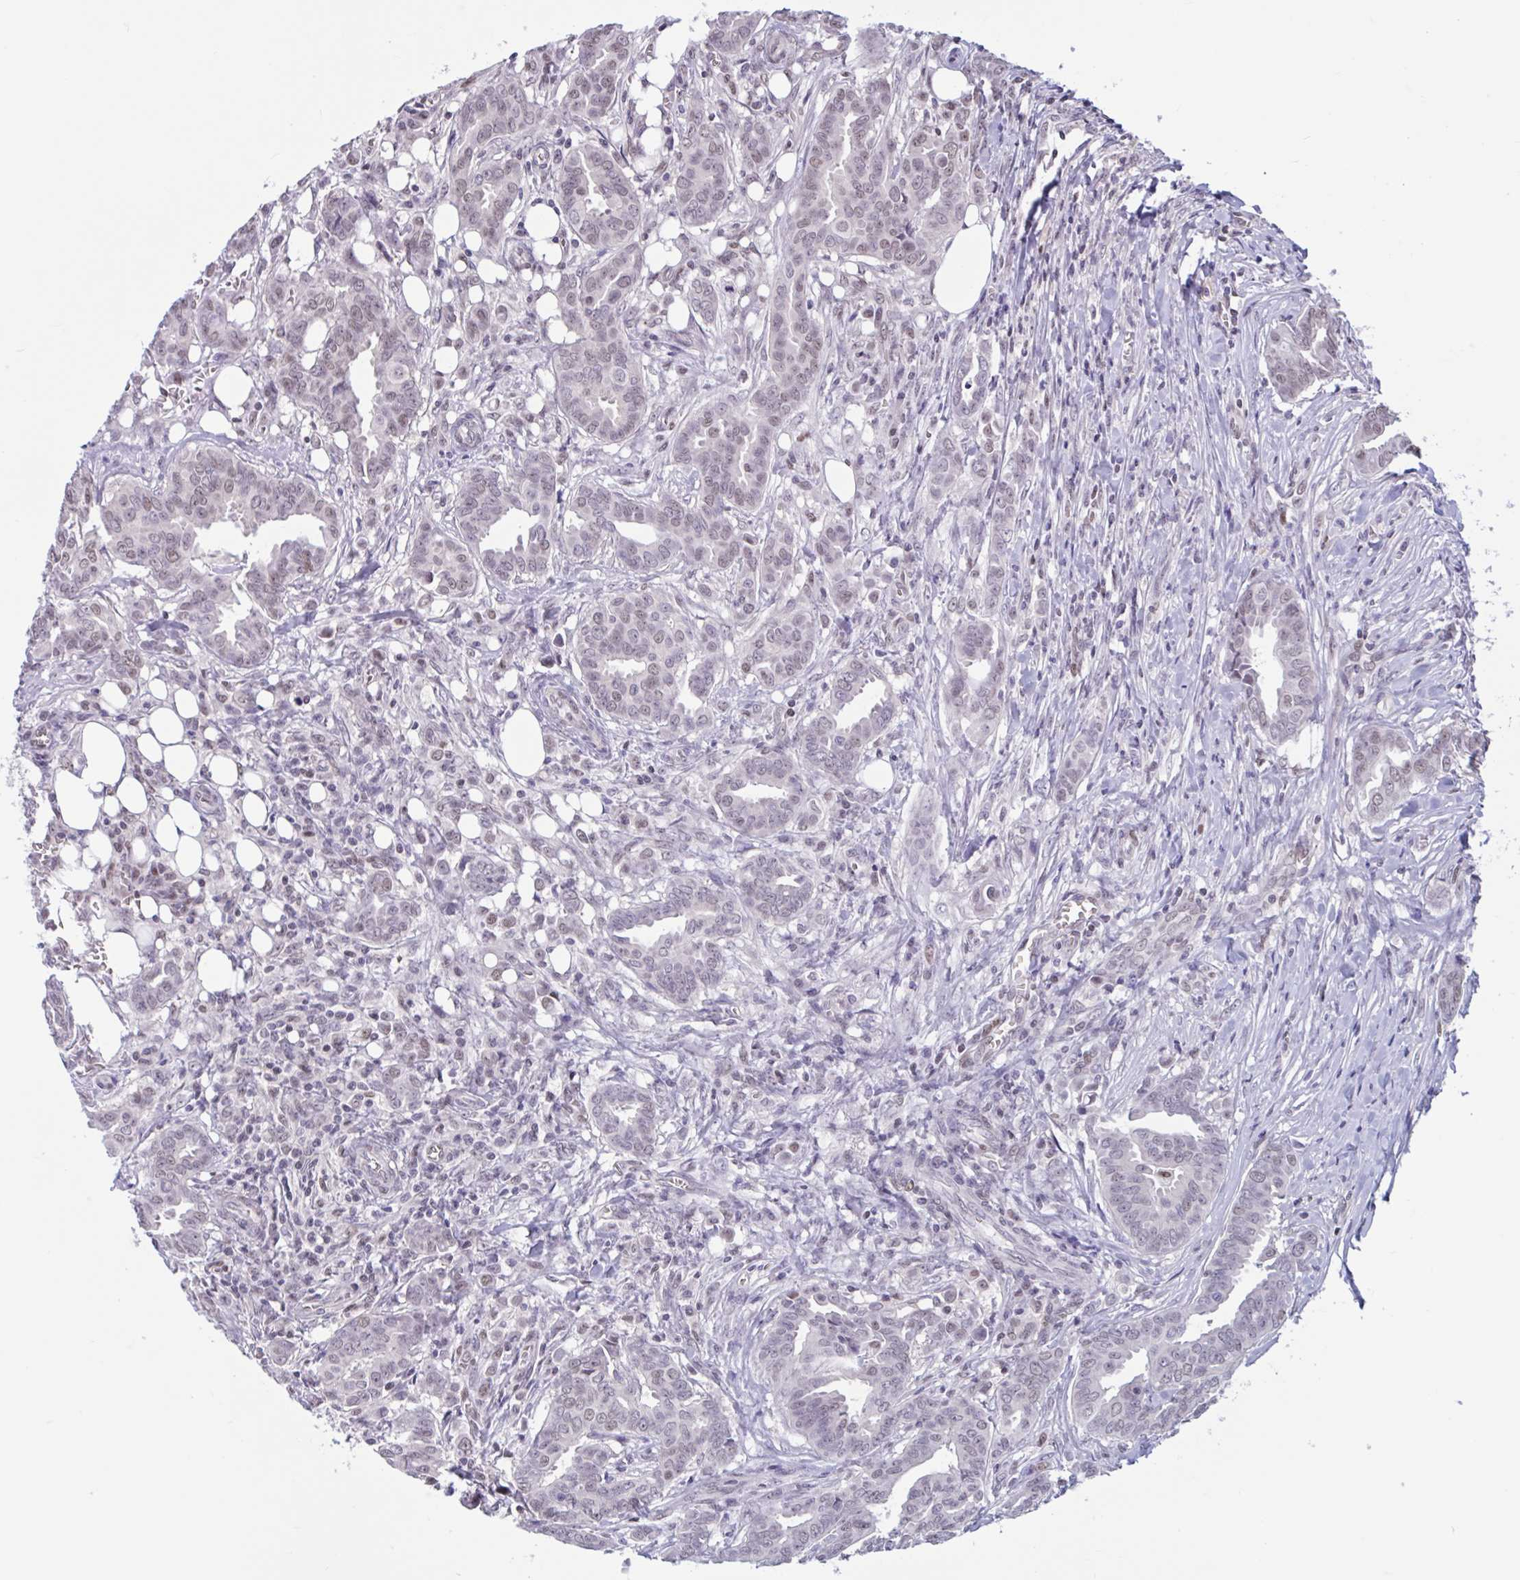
{"staining": {"intensity": "weak", "quantity": "25%-75%", "location": "nuclear"}, "tissue": "breast cancer", "cell_type": "Tumor cells", "image_type": "cancer", "snomed": [{"axis": "morphology", "description": "Duct carcinoma"}, {"axis": "topography", "description": "Breast"}], "caption": "Tumor cells demonstrate low levels of weak nuclear staining in about 25%-75% of cells in breast invasive ductal carcinoma. Using DAB (3,3'-diaminobenzidine) (brown) and hematoxylin (blue) stains, captured at high magnification using brightfield microscopy.", "gene": "RBL1", "patient": {"sex": "female", "age": 45}}